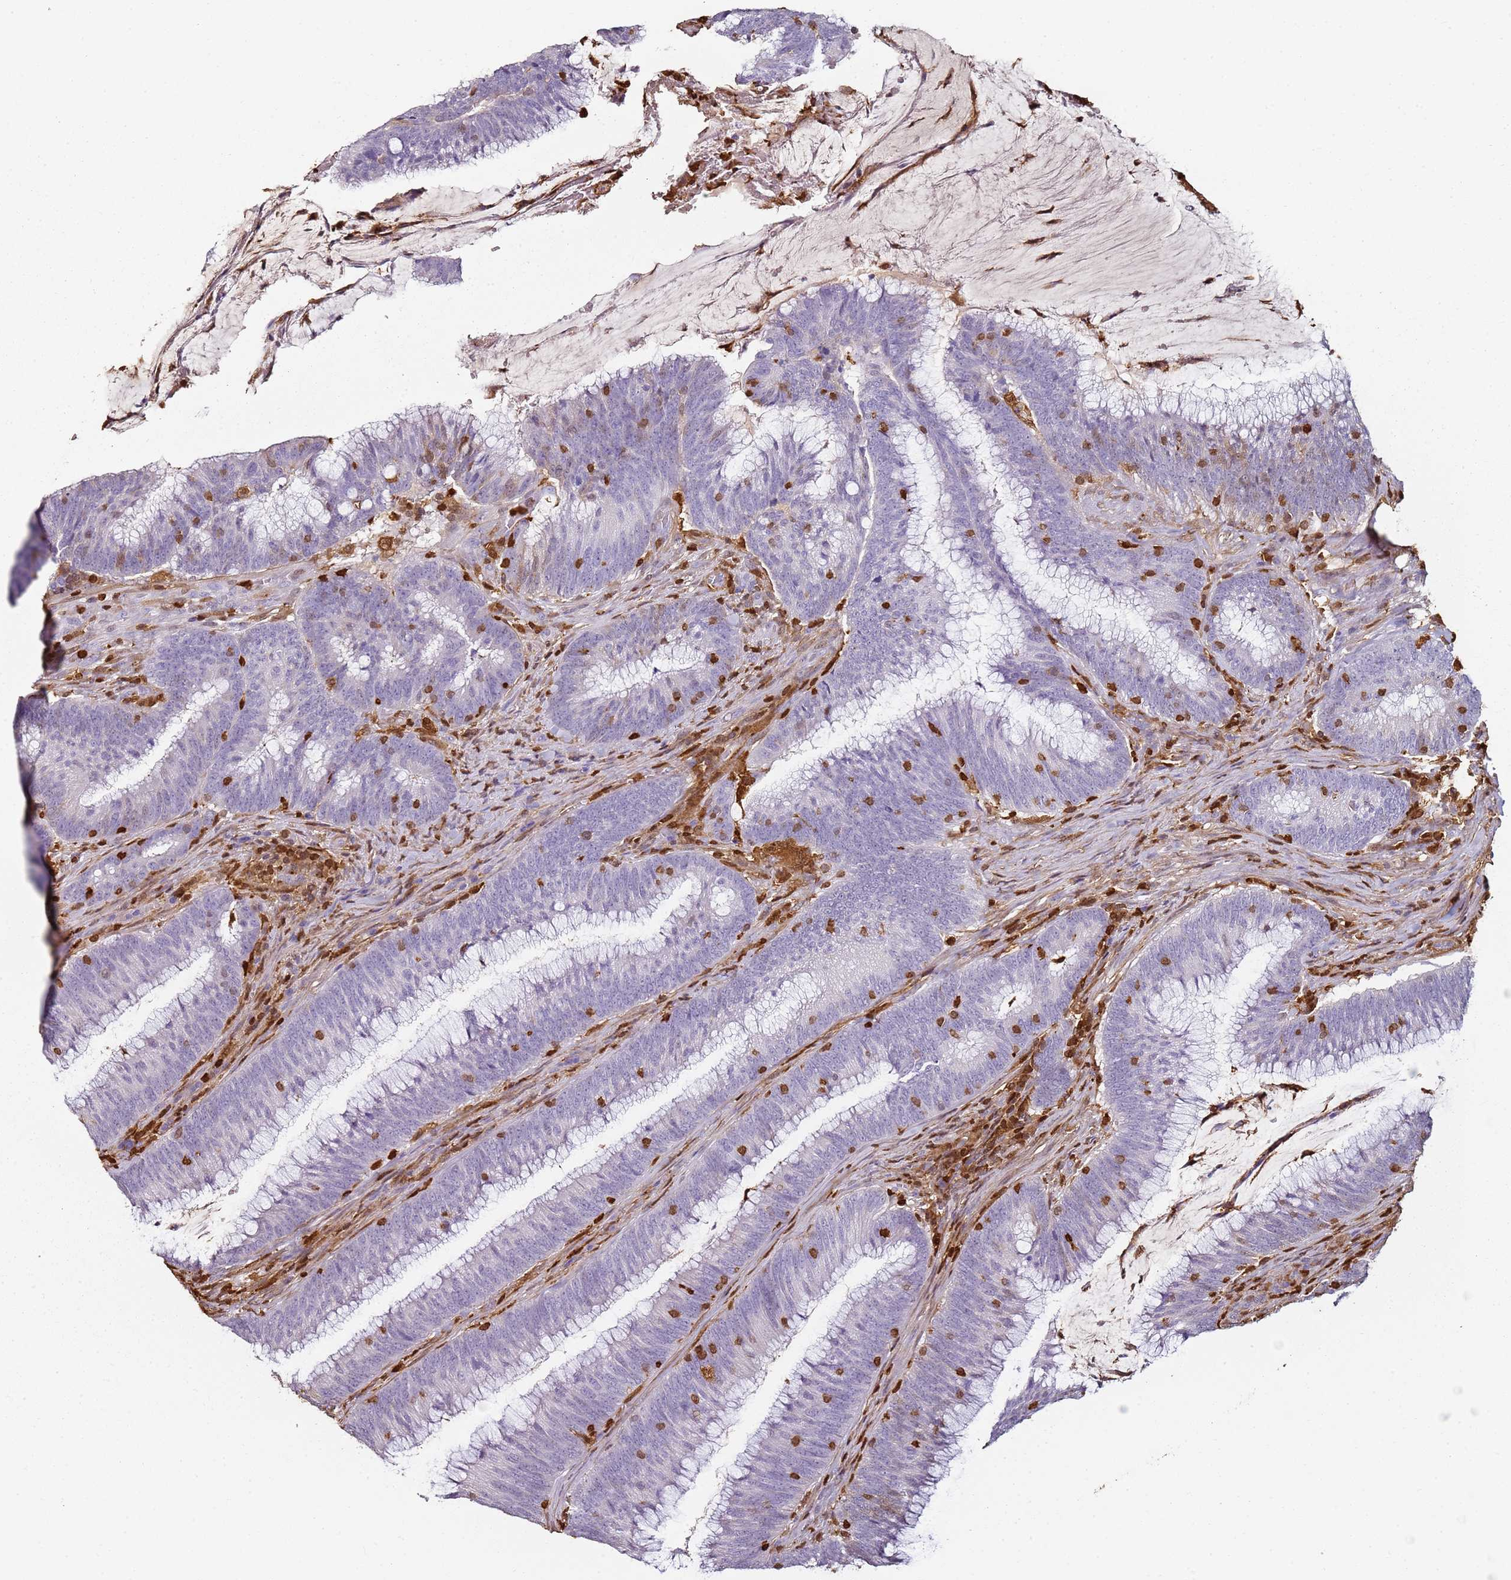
{"staining": {"intensity": "negative", "quantity": "none", "location": "none"}, "tissue": "colorectal cancer", "cell_type": "Tumor cells", "image_type": "cancer", "snomed": [{"axis": "morphology", "description": "Adenocarcinoma, NOS"}, {"axis": "topography", "description": "Rectum"}], "caption": "DAB (3,3'-diaminobenzidine) immunohistochemical staining of colorectal adenocarcinoma displays no significant staining in tumor cells.", "gene": "S100A4", "patient": {"sex": "female", "age": 77}}